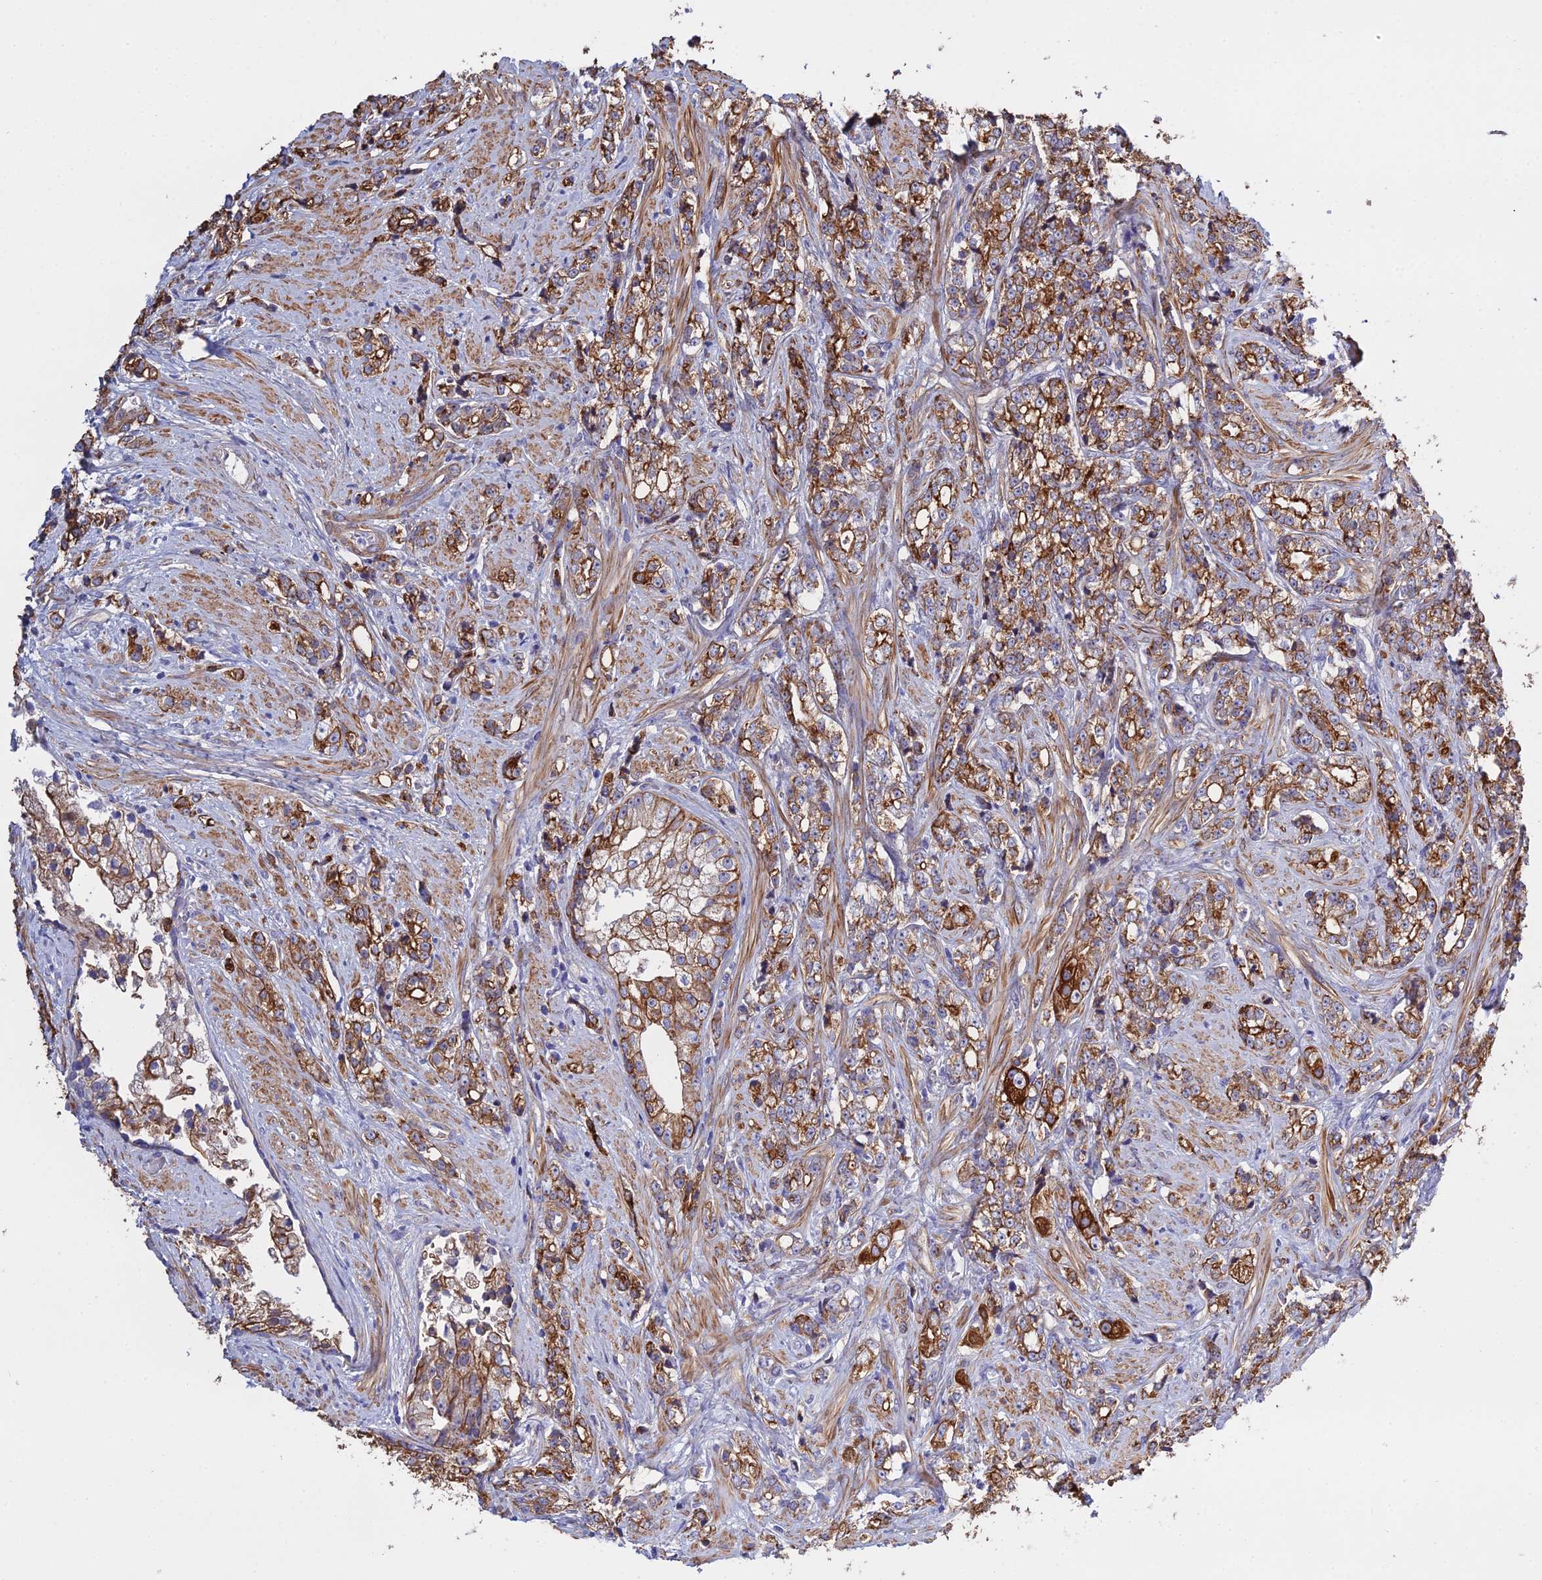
{"staining": {"intensity": "strong", "quantity": ">75%", "location": "cytoplasmic/membranous"}, "tissue": "prostate cancer", "cell_type": "Tumor cells", "image_type": "cancer", "snomed": [{"axis": "morphology", "description": "Adenocarcinoma, High grade"}, {"axis": "topography", "description": "Prostate"}], "caption": "A high-resolution micrograph shows IHC staining of adenocarcinoma (high-grade) (prostate), which demonstrates strong cytoplasmic/membranous staining in about >75% of tumor cells.", "gene": "LZTS2", "patient": {"sex": "male", "age": 69}}